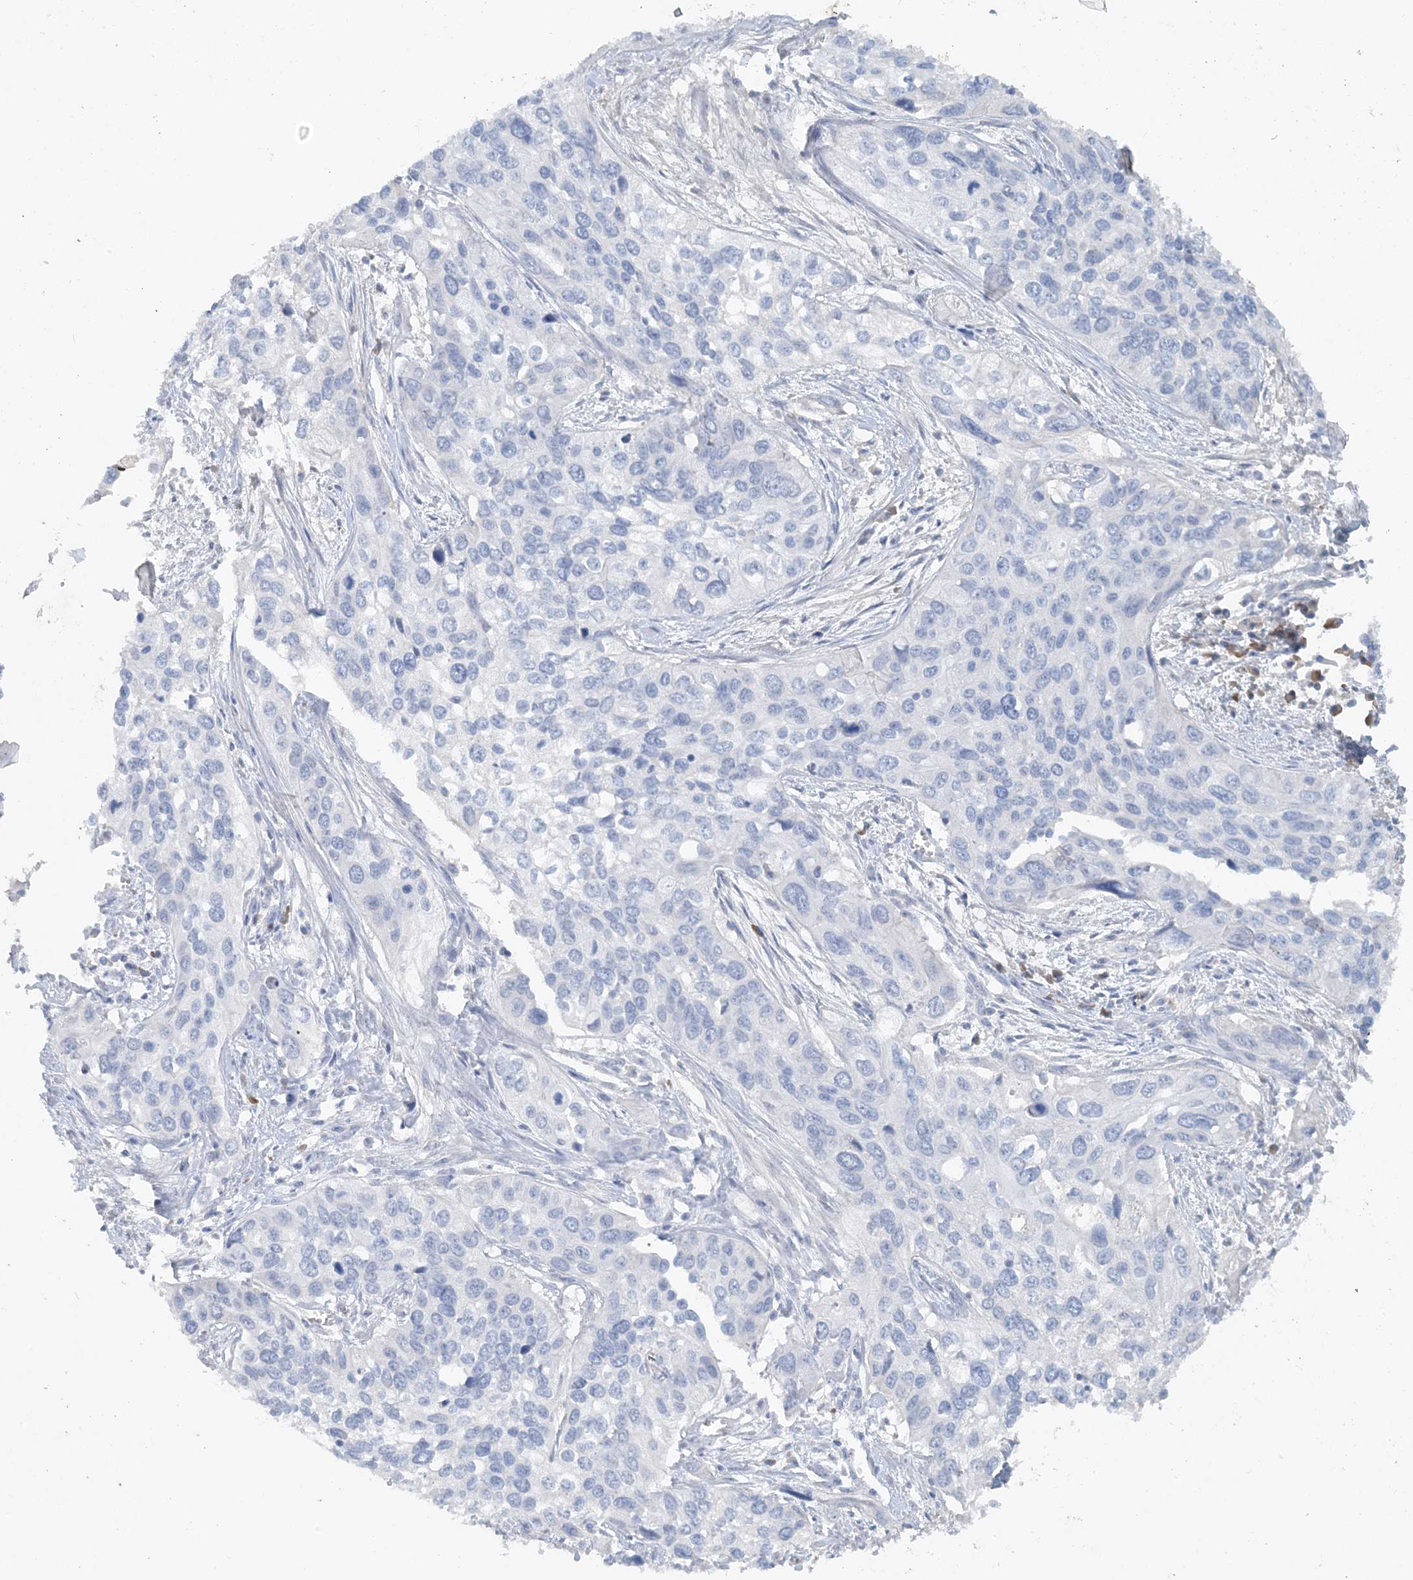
{"staining": {"intensity": "negative", "quantity": "none", "location": "none"}, "tissue": "cervical cancer", "cell_type": "Tumor cells", "image_type": "cancer", "snomed": [{"axis": "morphology", "description": "Squamous cell carcinoma, NOS"}, {"axis": "topography", "description": "Cervix"}], "caption": "There is no significant positivity in tumor cells of cervical cancer.", "gene": "CTRL", "patient": {"sex": "female", "age": 55}}